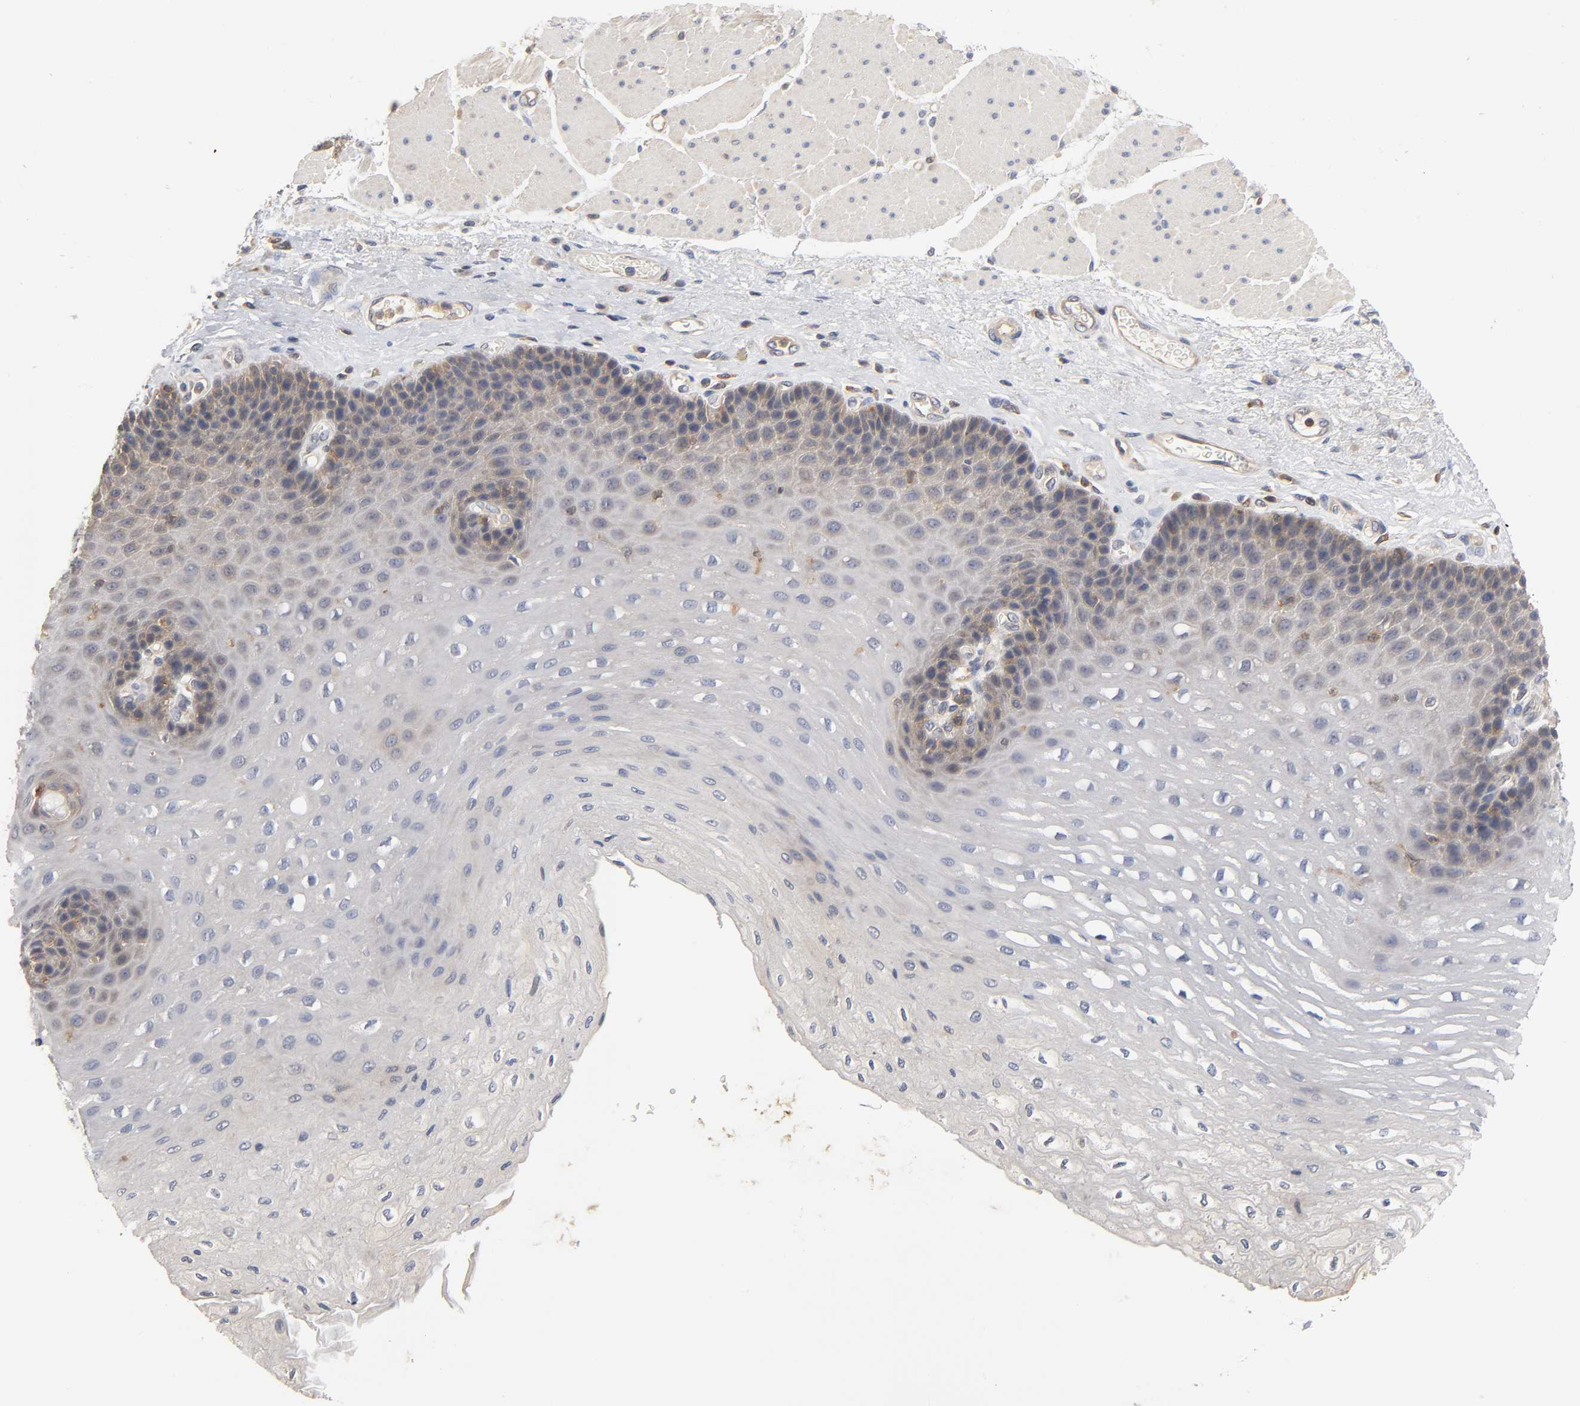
{"staining": {"intensity": "moderate", "quantity": "<25%", "location": "cytoplasmic/membranous"}, "tissue": "esophagus", "cell_type": "Squamous epithelial cells", "image_type": "normal", "snomed": [{"axis": "morphology", "description": "Normal tissue, NOS"}, {"axis": "topography", "description": "Esophagus"}], "caption": "The micrograph displays immunohistochemical staining of benign esophagus. There is moderate cytoplasmic/membranous expression is seen in about <25% of squamous epithelial cells.", "gene": "ACTR2", "patient": {"sex": "female", "age": 72}}